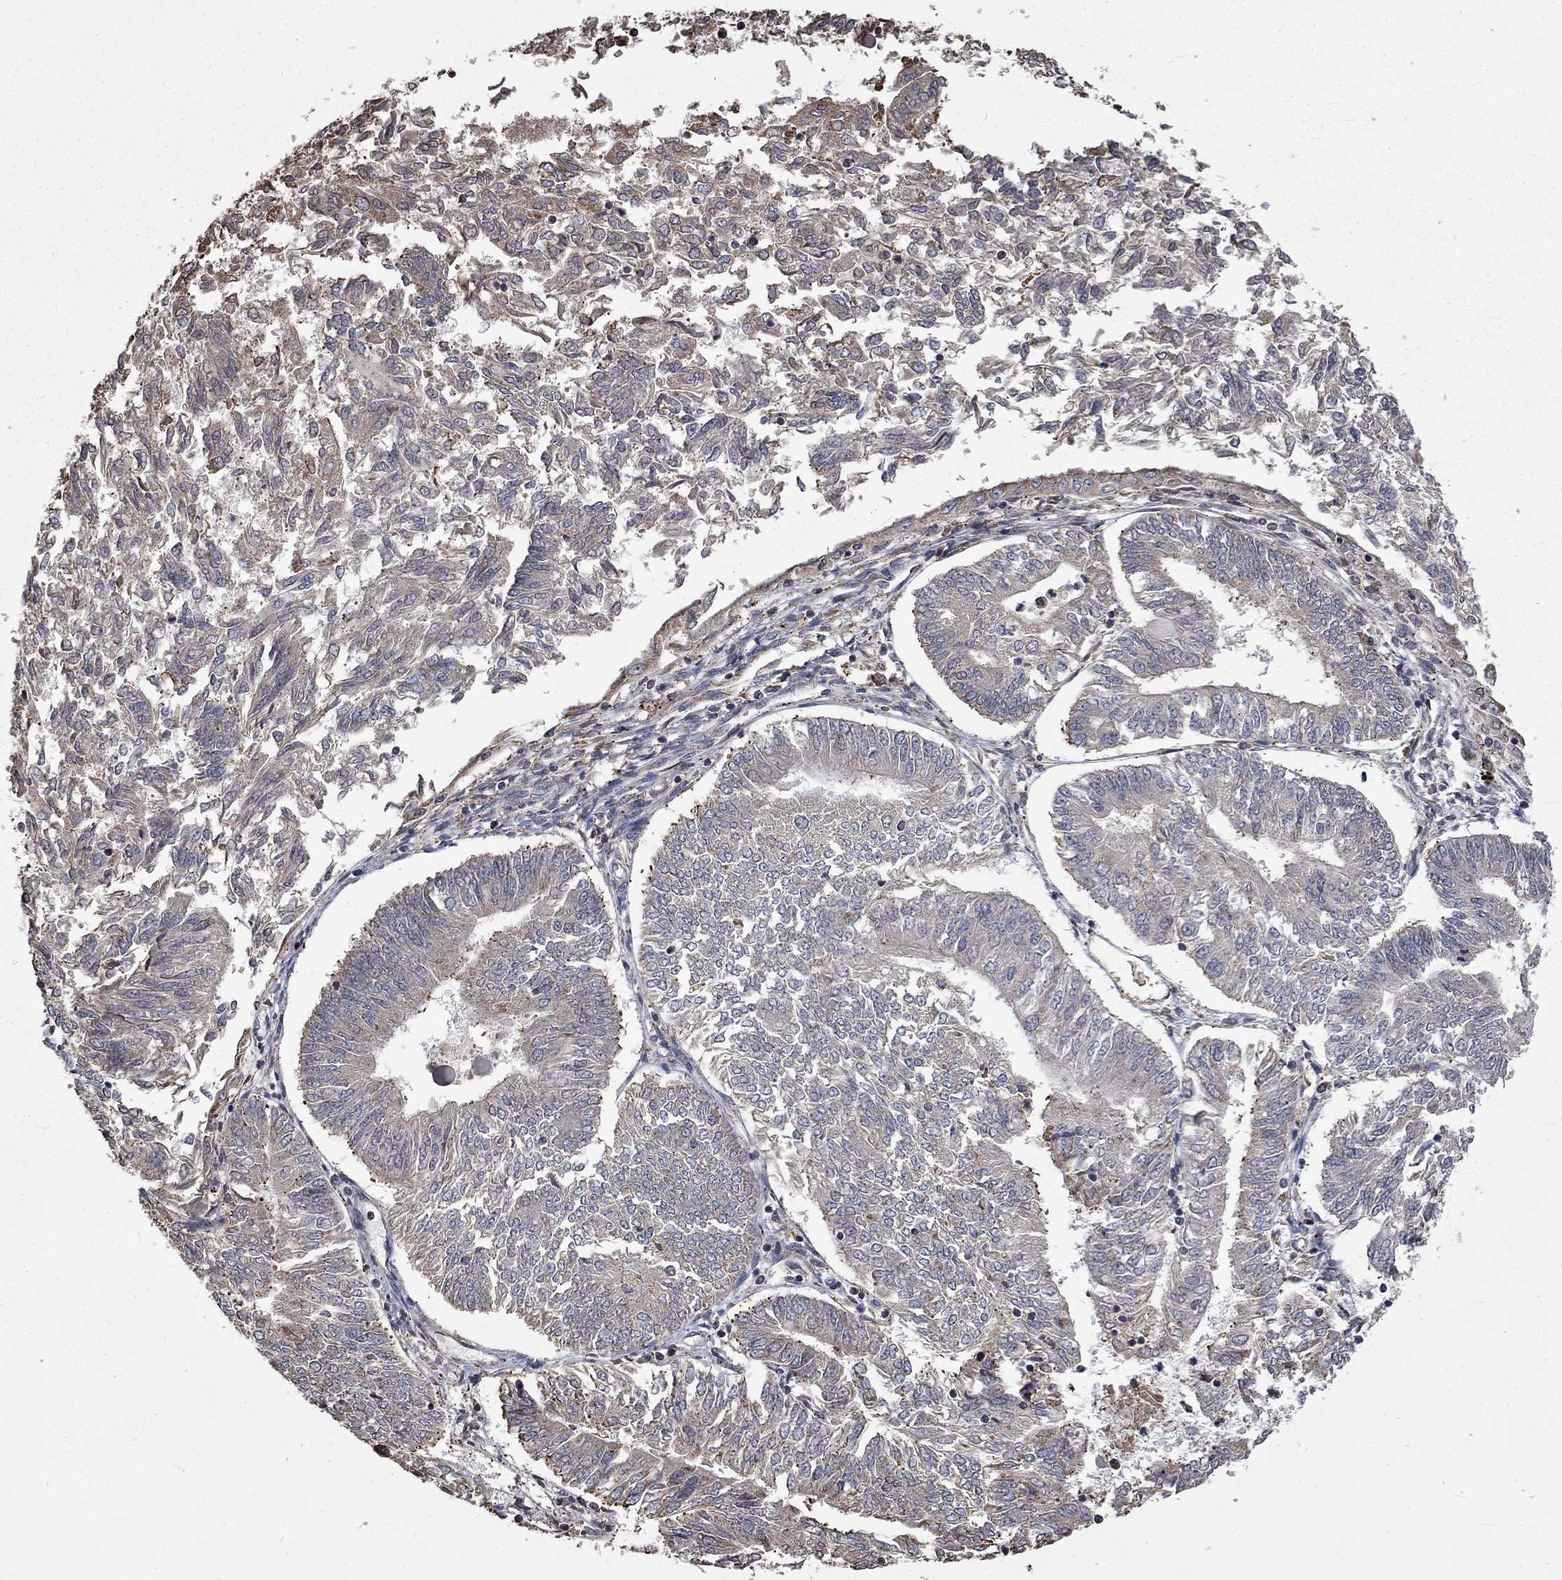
{"staining": {"intensity": "negative", "quantity": "none", "location": "none"}, "tissue": "endometrial cancer", "cell_type": "Tumor cells", "image_type": "cancer", "snomed": [{"axis": "morphology", "description": "Adenocarcinoma, NOS"}, {"axis": "topography", "description": "Endometrium"}], "caption": "A micrograph of human endometrial cancer (adenocarcinoma) is negative for staining in tumor cells.", "gene": "ESRRA", "patient": {"sex": "female", "age": 58}}